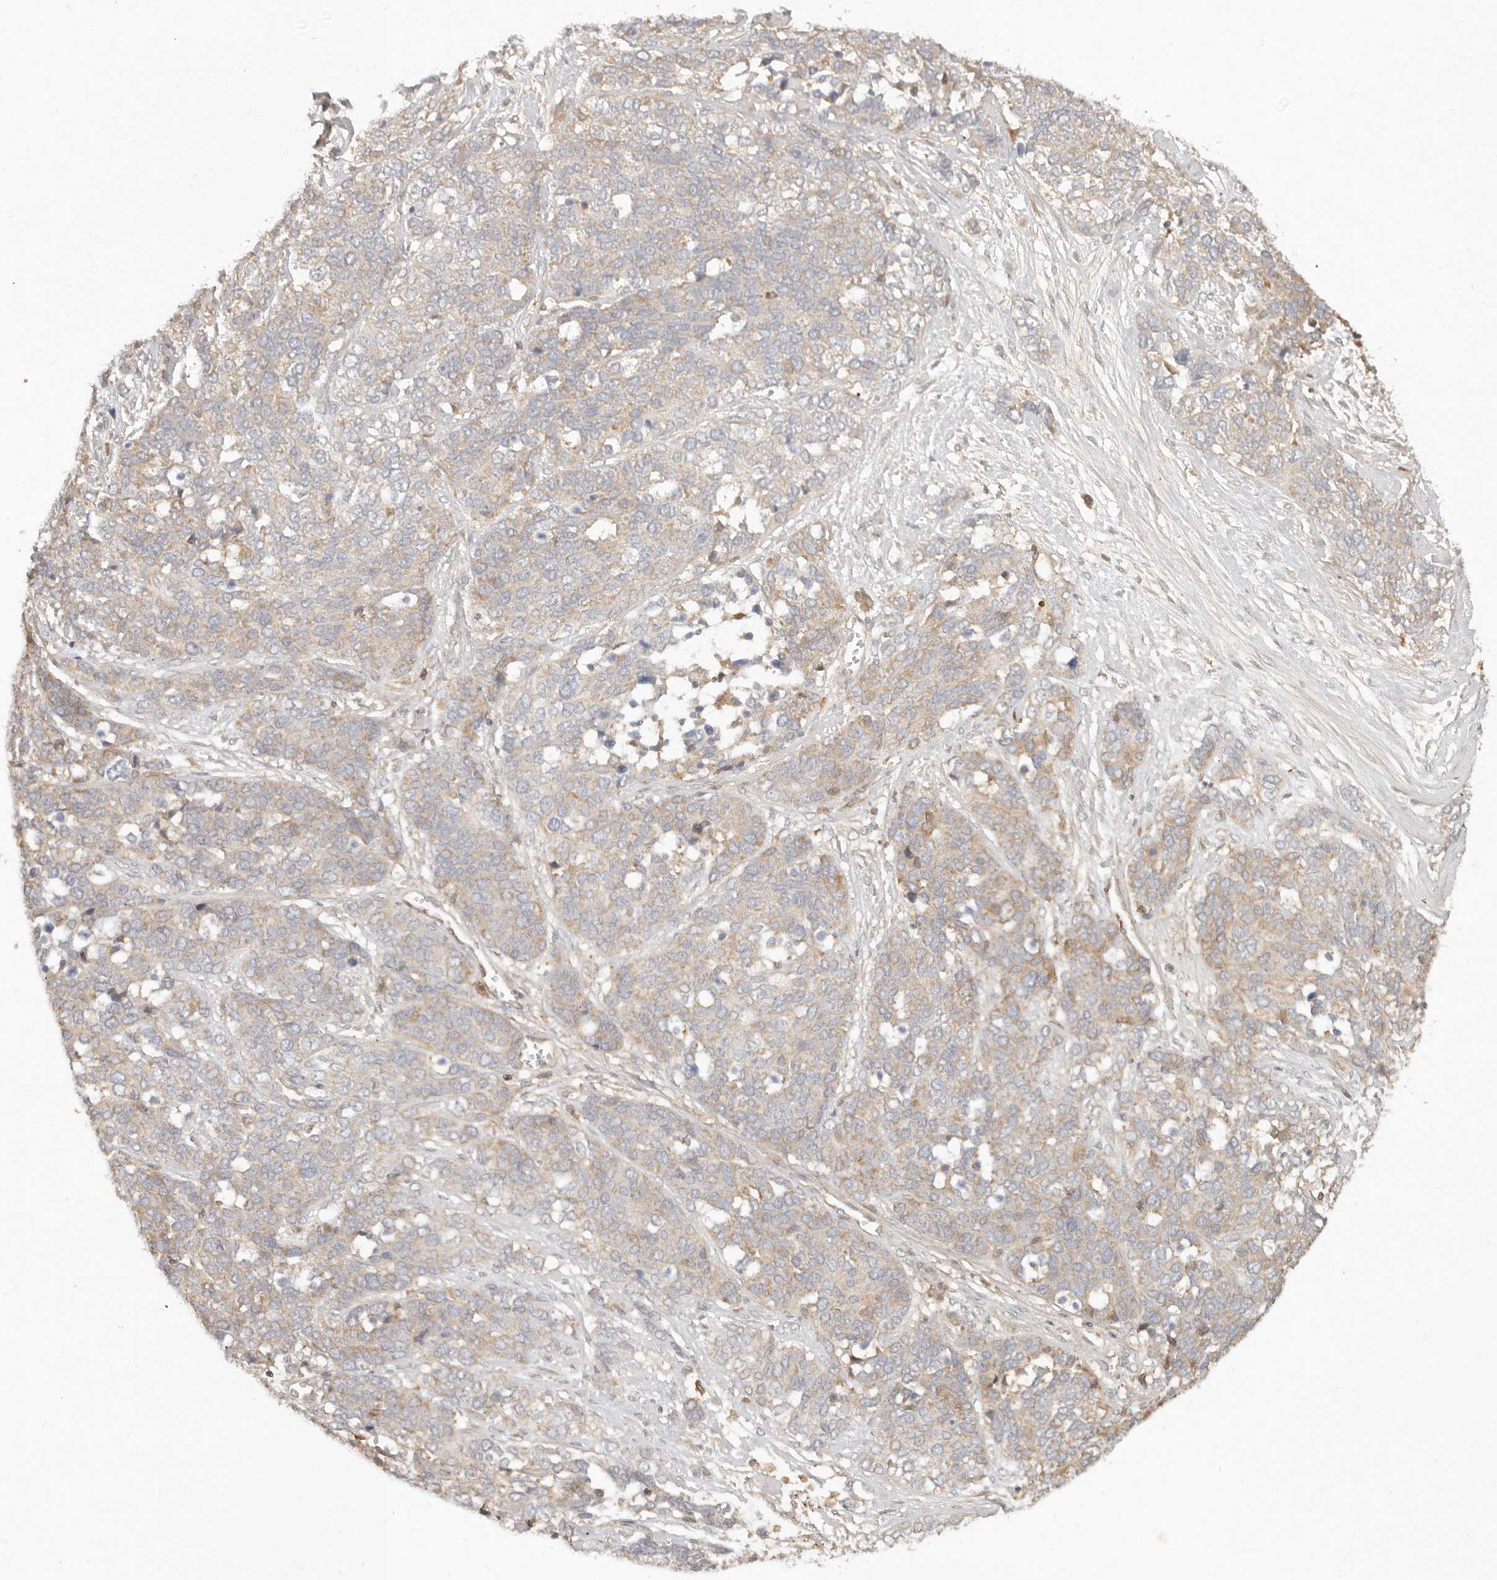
{"staining": {"intensity": "moderate", "quantity": "25%-75%", "location": "cytoplasmic/membranous"}, "tissue": "ovarian cancer", "cell_type": "Tumor cells", "image_type": "cancer", "snomed": [{"axis": "morphology", "description": "Cystadenocarcinoma, serous, NOS"}, {"axis": "topography", "description": "Ovary"}], "caption": "An image of ovarian serous cystadenocarcinoma stained for a protein shows moderate cytoplasmic/membranous brown staining in tumor cells. (DAB (3,3'-diaminobenzidine) = brown stain, brightfield microscopy at high magnification).", "gene": "NECAP2", "patient": {"sex": "female", "age": 44}}